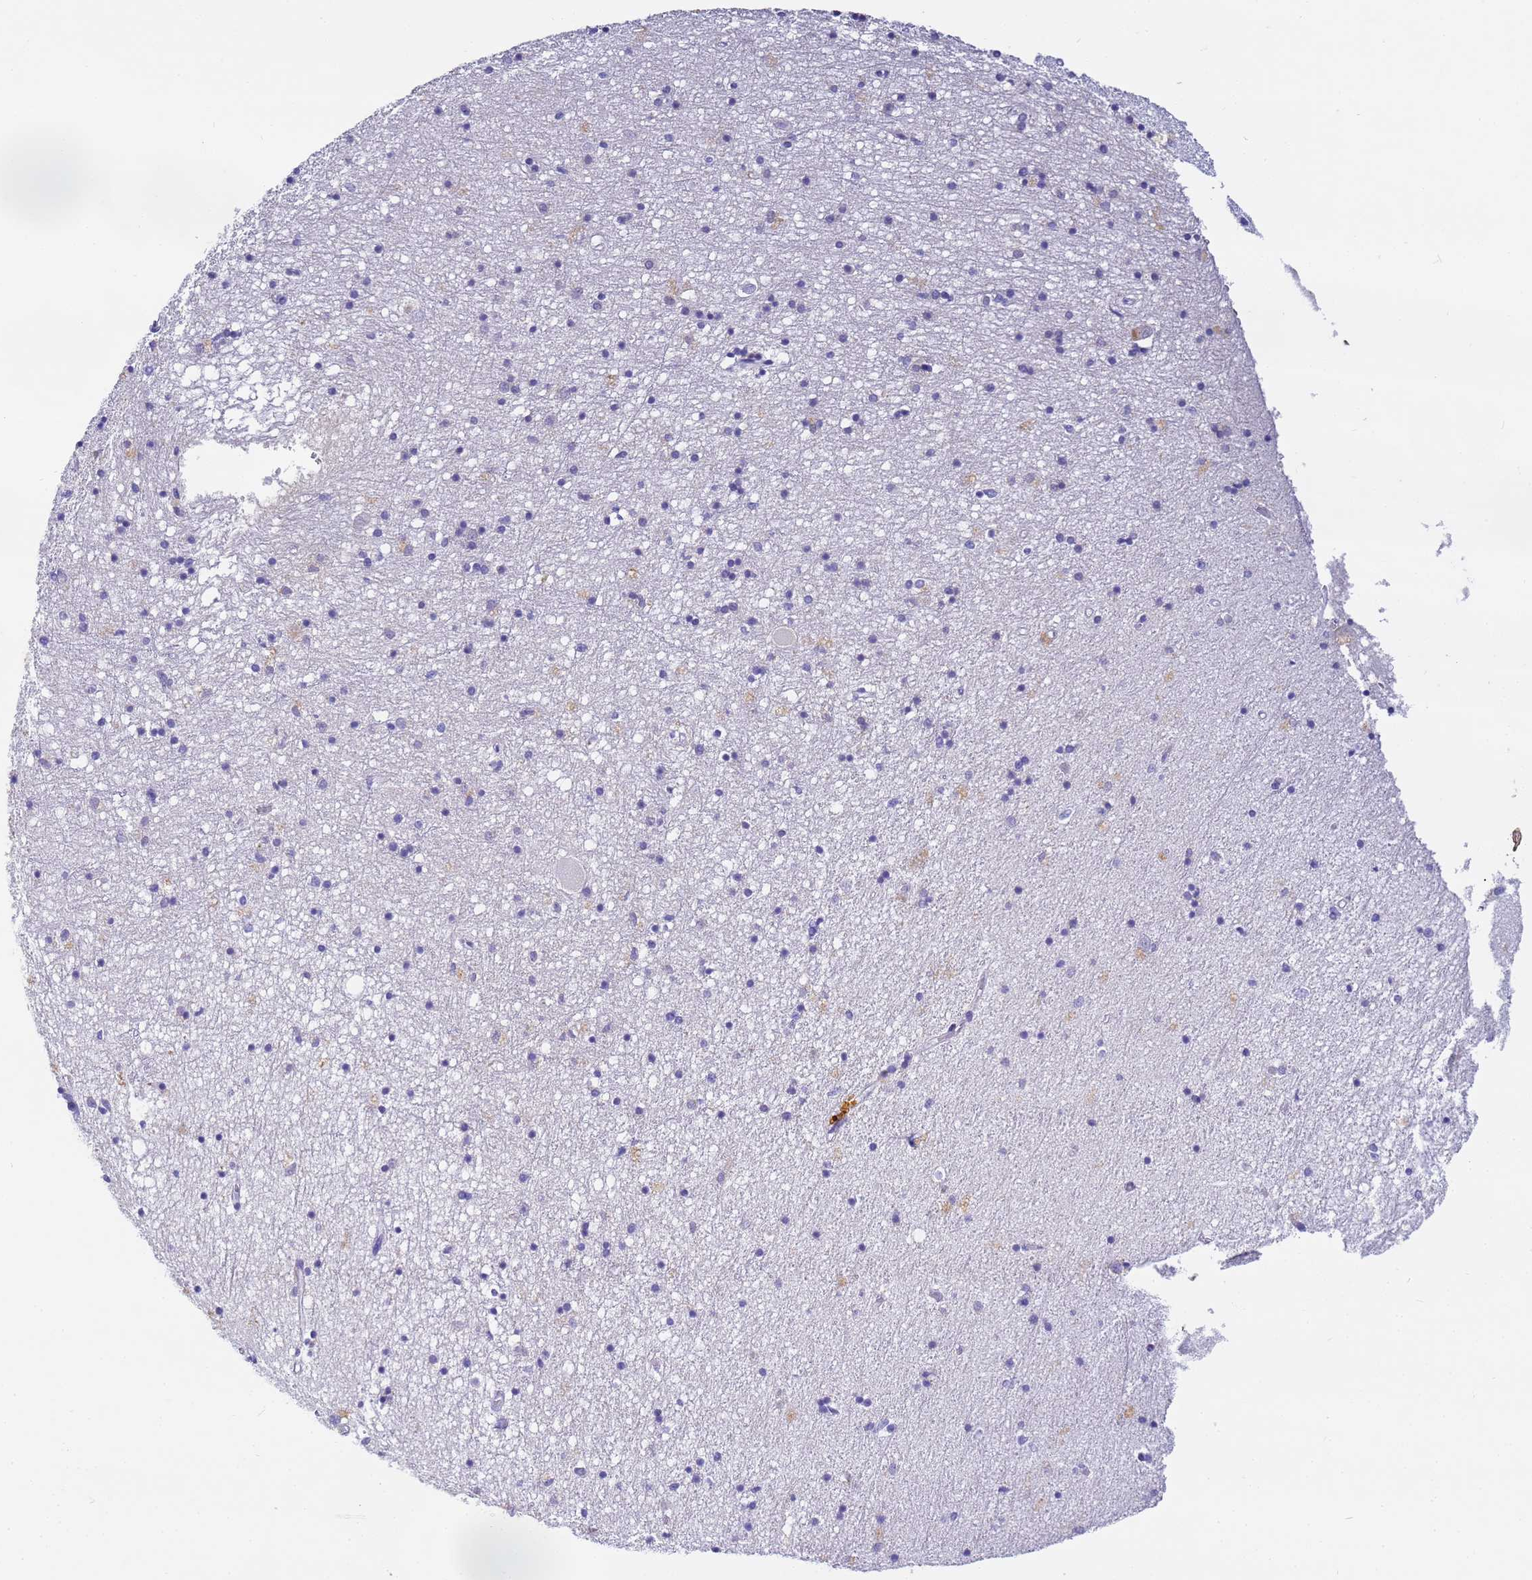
{"staining": {"intensity": "negative", "quantity": "none", "location": "none"}, "tissue": "hippocampus", "cell_type": "Glial cells", "image_type": "normal", "snomed": [{"axis": "morphology", "description": "Normal tissue, NOS"}, {"axis": "topography", "description": "Hippocampus"}], "caption": "The micrograph shows no significant expression in glial cells of hippocampus. (DAB IHC visualized using brightfield microscopy, high magnification).", "gene": "CFHR1", "patient": {"sex": "male", "age": 70}}